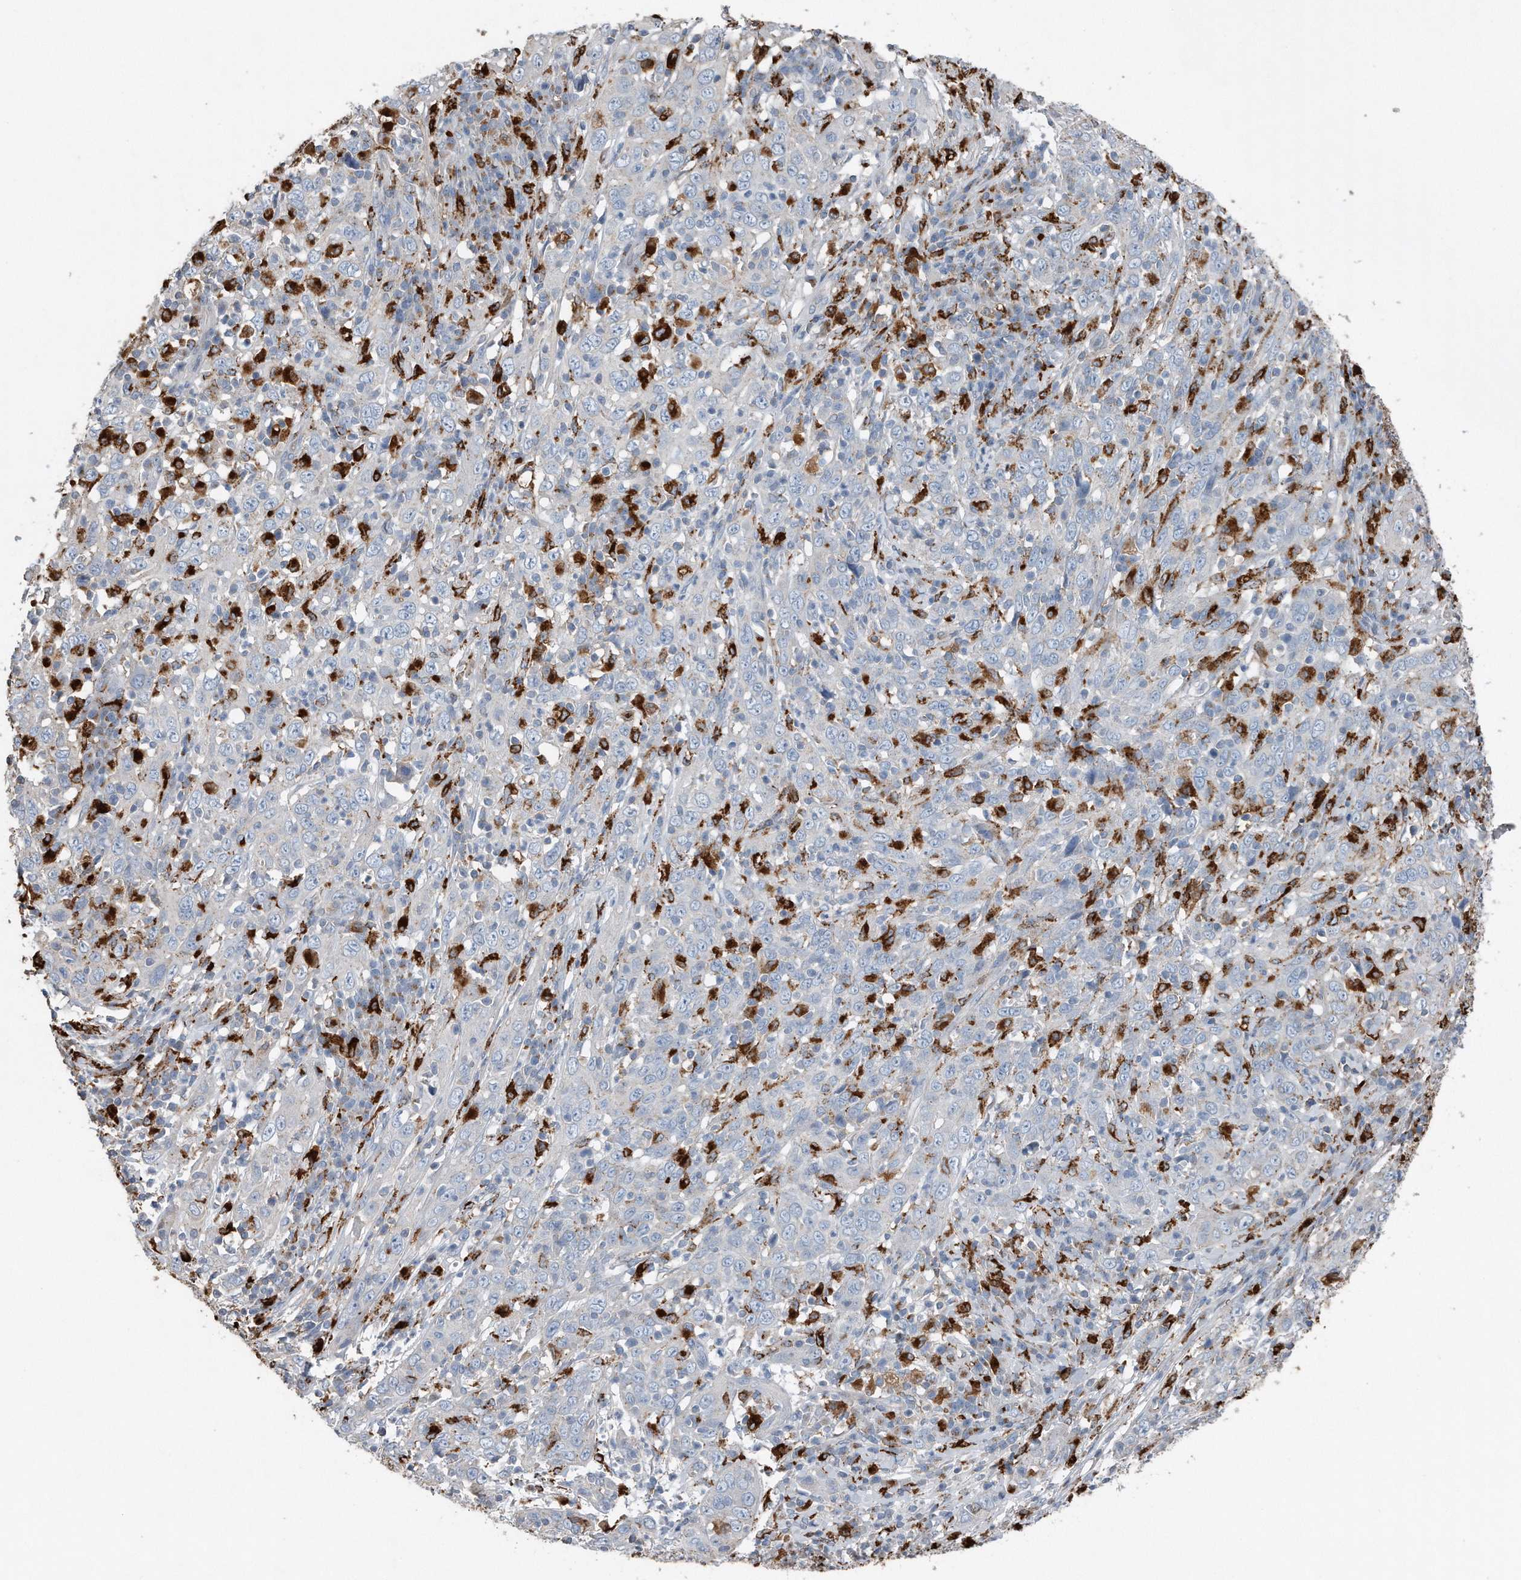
{"staining": {"intensity": "negative", "quantity": "none", "location": "none"}, "tissue": "cervical cancer", "cell_type": "Tumor cells", "image_type": "cancer", "snomed": [{"axis": "morphology", "description": "Squamous cell carcinoma, NOS"}, {"axis": "topography", "description": "Cervix"}], "caption": "DAB immunohistochemical staining of human cervical cancer shows no significant expression in tumor cells.", "gene": "ZNF772", "patient": {"sex": "female", "age": 46}}